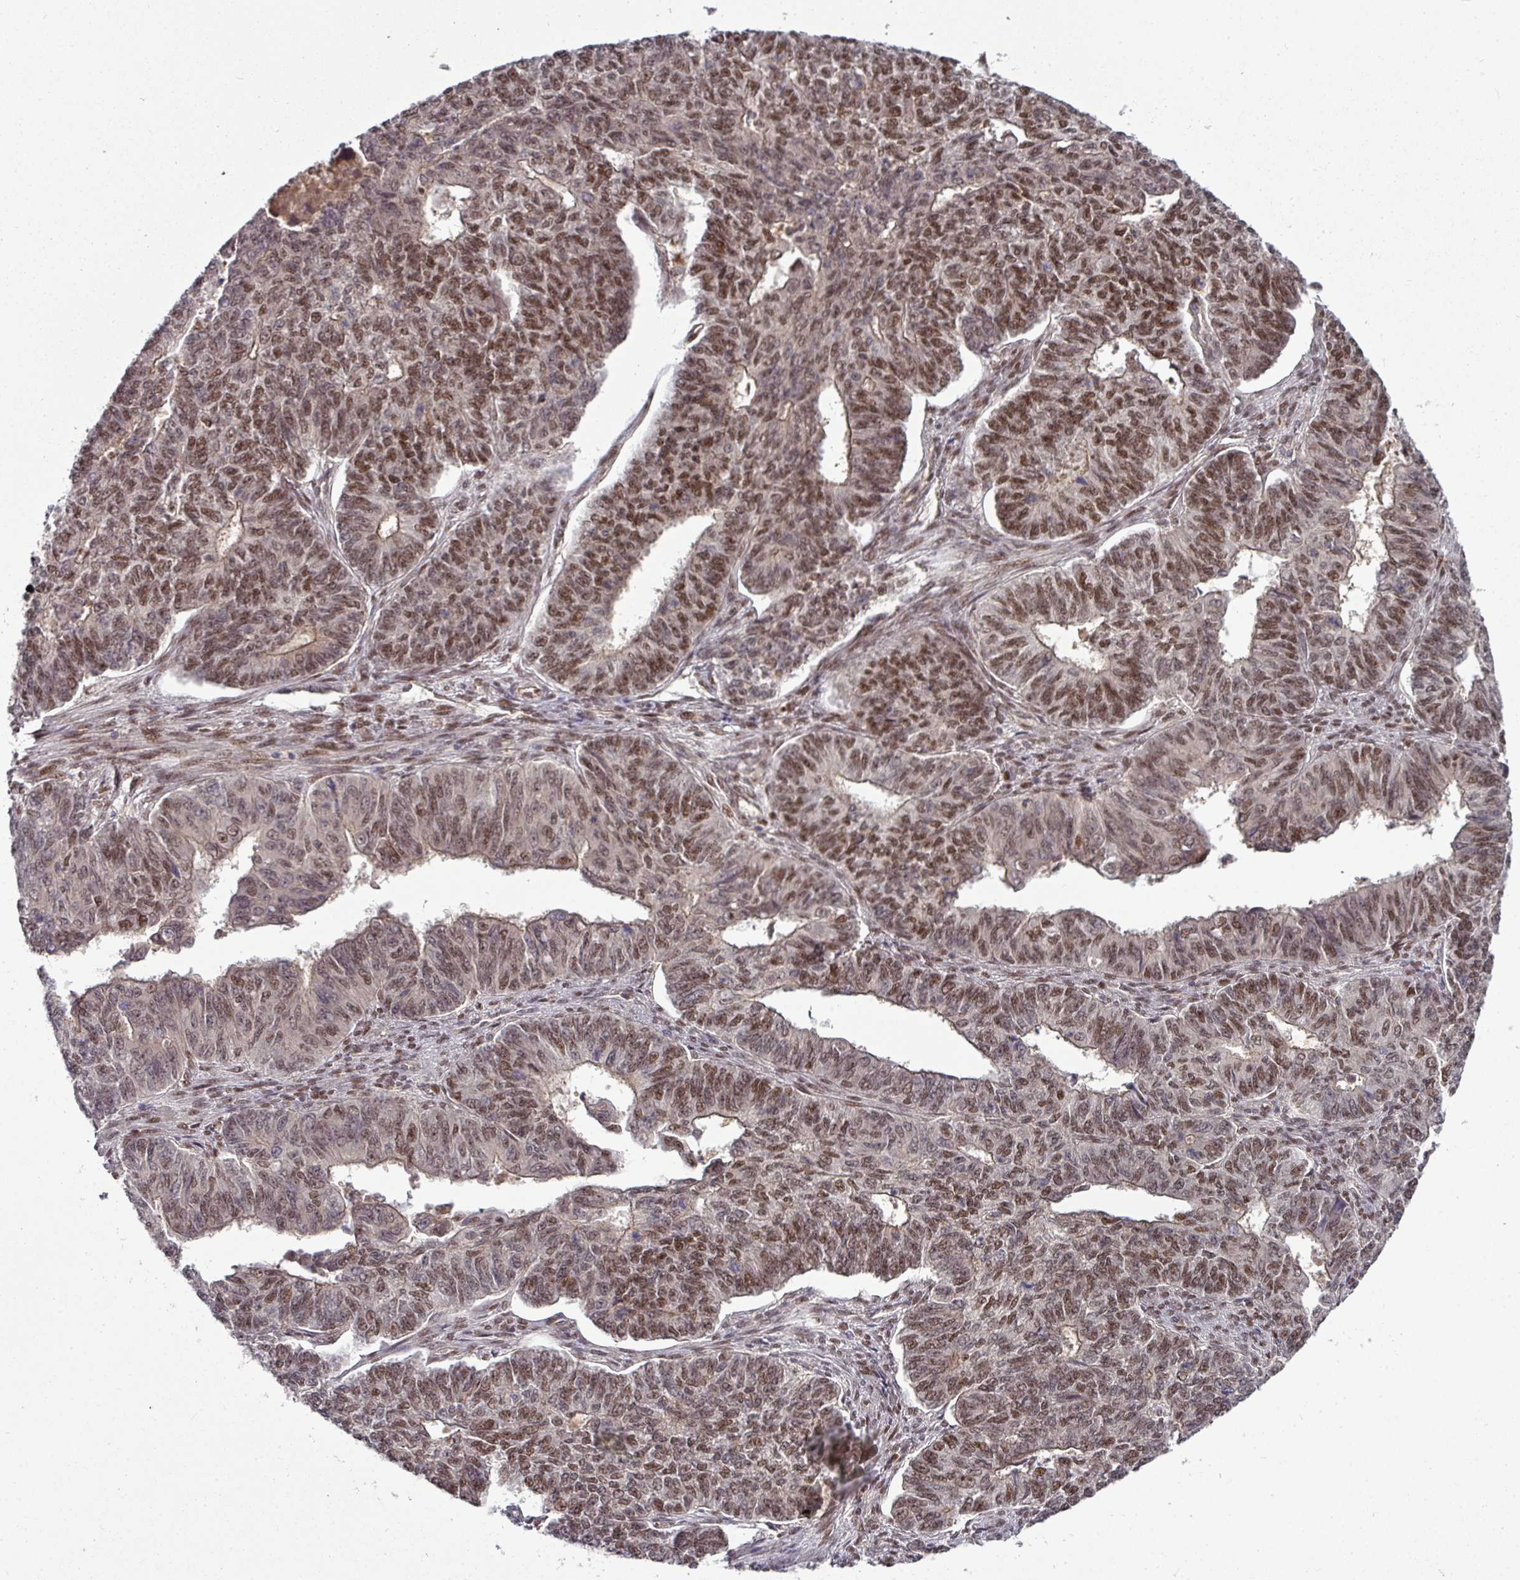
{"staining": {"intensity": "moderate", "quantity": ">75%", "location": "nuclear"}, "tissue": "endometrial cancer", "cell_type": "Tumor cells", "image_type": "cancer", "snomed": [{"axis": "morphology", "description": "Adenocarcinoma, NOS"}, {"axis": "topography", "description": "Endometrium"}], "caption": "About >75% of tumor cells in human endometrial adenocarcinoma demonstrate moderate nuclear protein staining as visualized by brown immunohistochemical staining.", "gene": "CIC", "patient": {"sex": "female", "age": 32}}